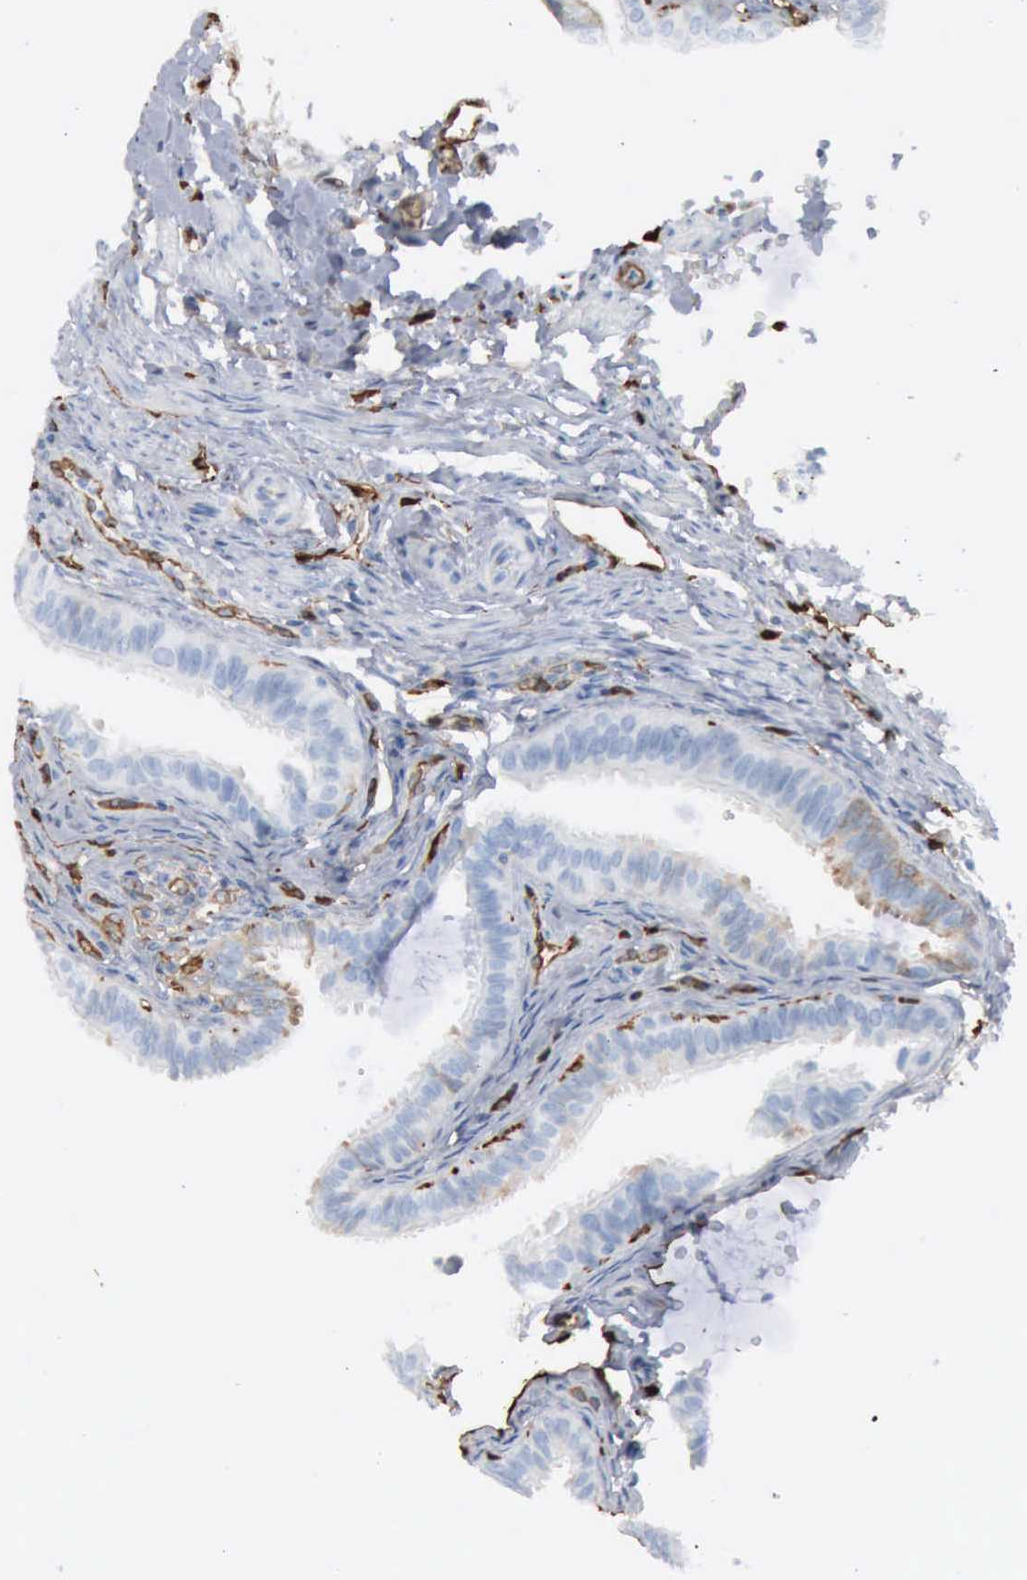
{"staining": {"intensity": "negative", "quantity": "none", "location": "none"}, "tissue": "fallopian tube", "cell_type": "Glandular cells", "image_type": "normal", "snomed": [{"axis": "morphology", "description": "Normal tissue, NOS"}, {"axis": "topography", "description": "Fallopian tube"}], "caption": "The image demonstrates no staining of glandular cells in normal fallopian tube.", "gene": "FSCN1", "patient": {"sex": "female", "age": 42}}